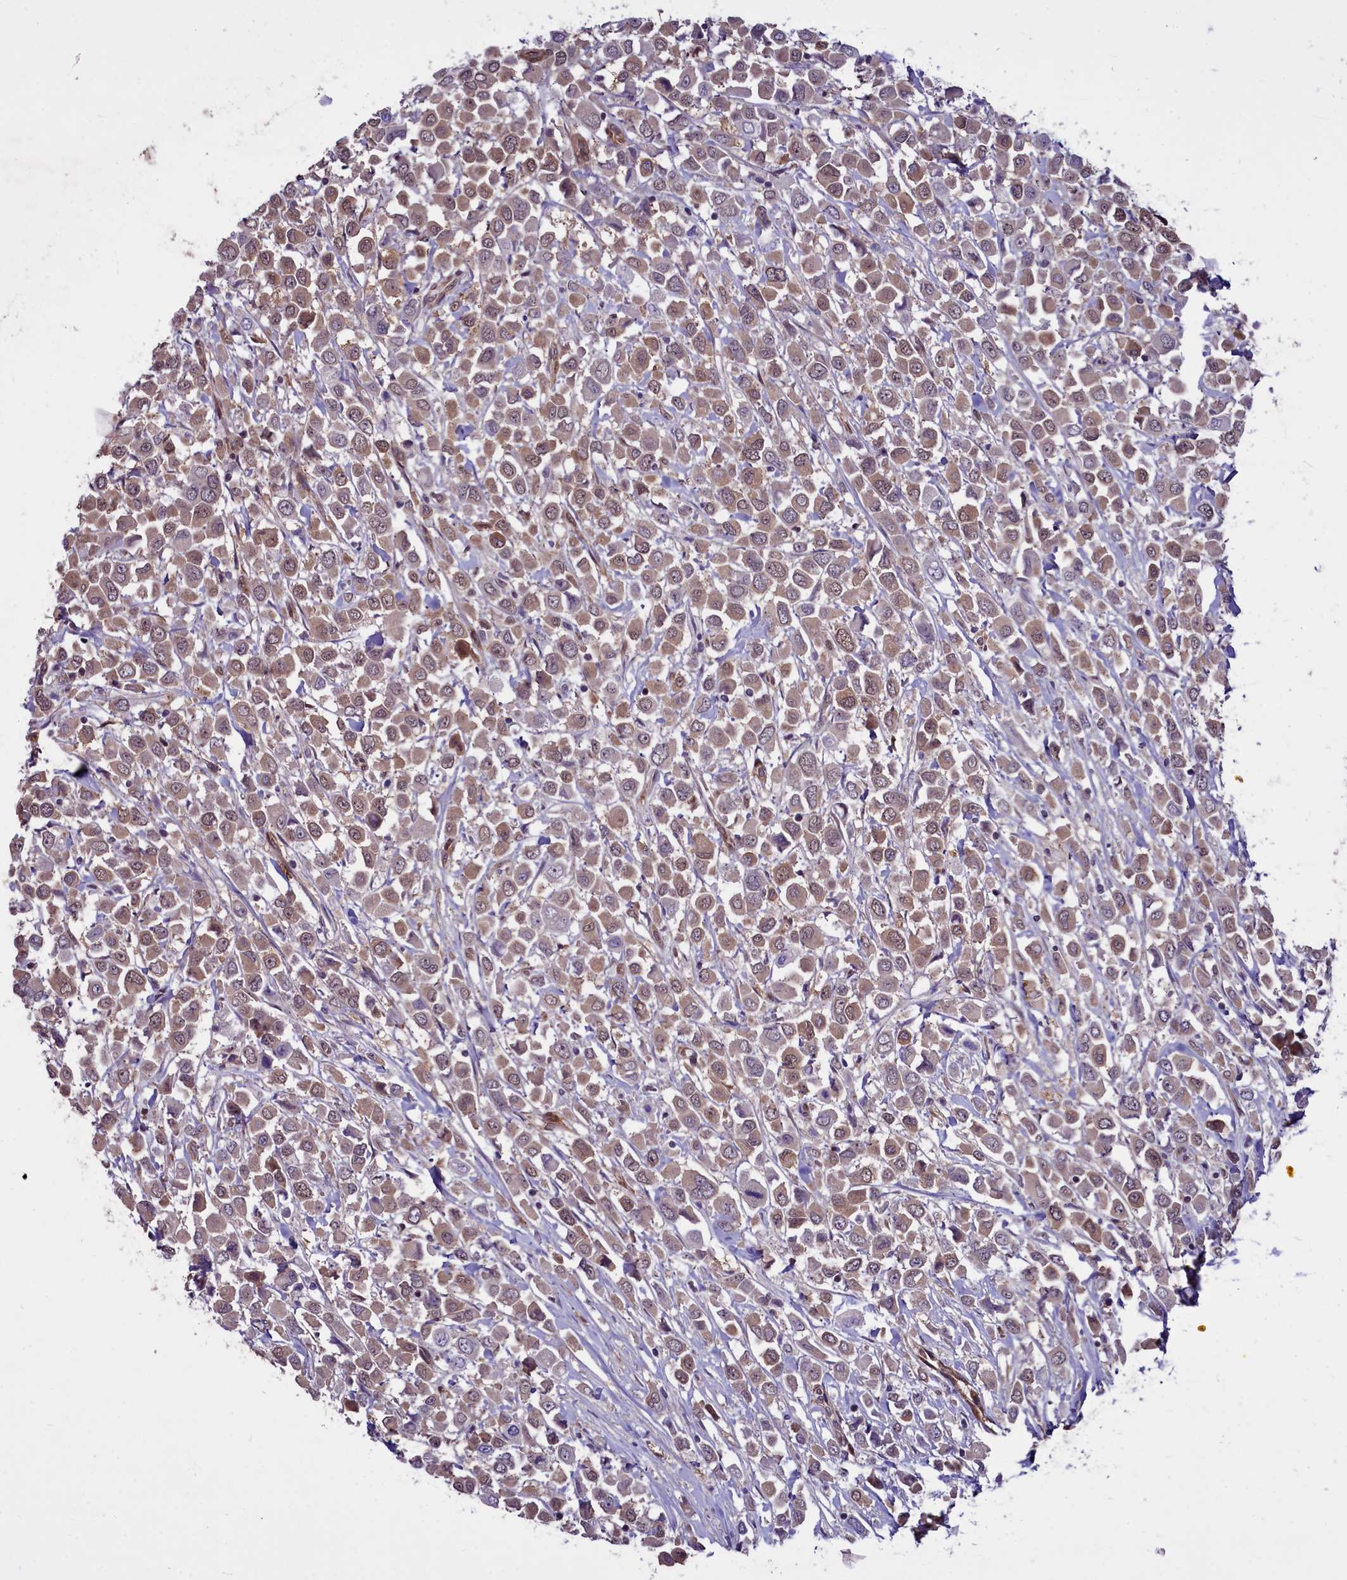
{"staining": {"intensity": "moderate", "quantity": ">75%", "location": "cytoplasmic/membranous"}, "tissue": "breast cancer", "cell_type": "Tumor cells", "image_type": "cancer", "snomed": [{"axis": "morphology", "description": "Duct carcinoma"}, {"axis": "topography", "description": "Breast"}], "caption": "Breast infiltrating ductal carcinoma tissue reveals moderate cytoplasmic/membranous expression in about >75% of tumor cells, visualized by immunohistochemistry. Nuclei are stained in blue.", "gene": "BCAR1", "patient": {"sex": "female", "age": 61}}